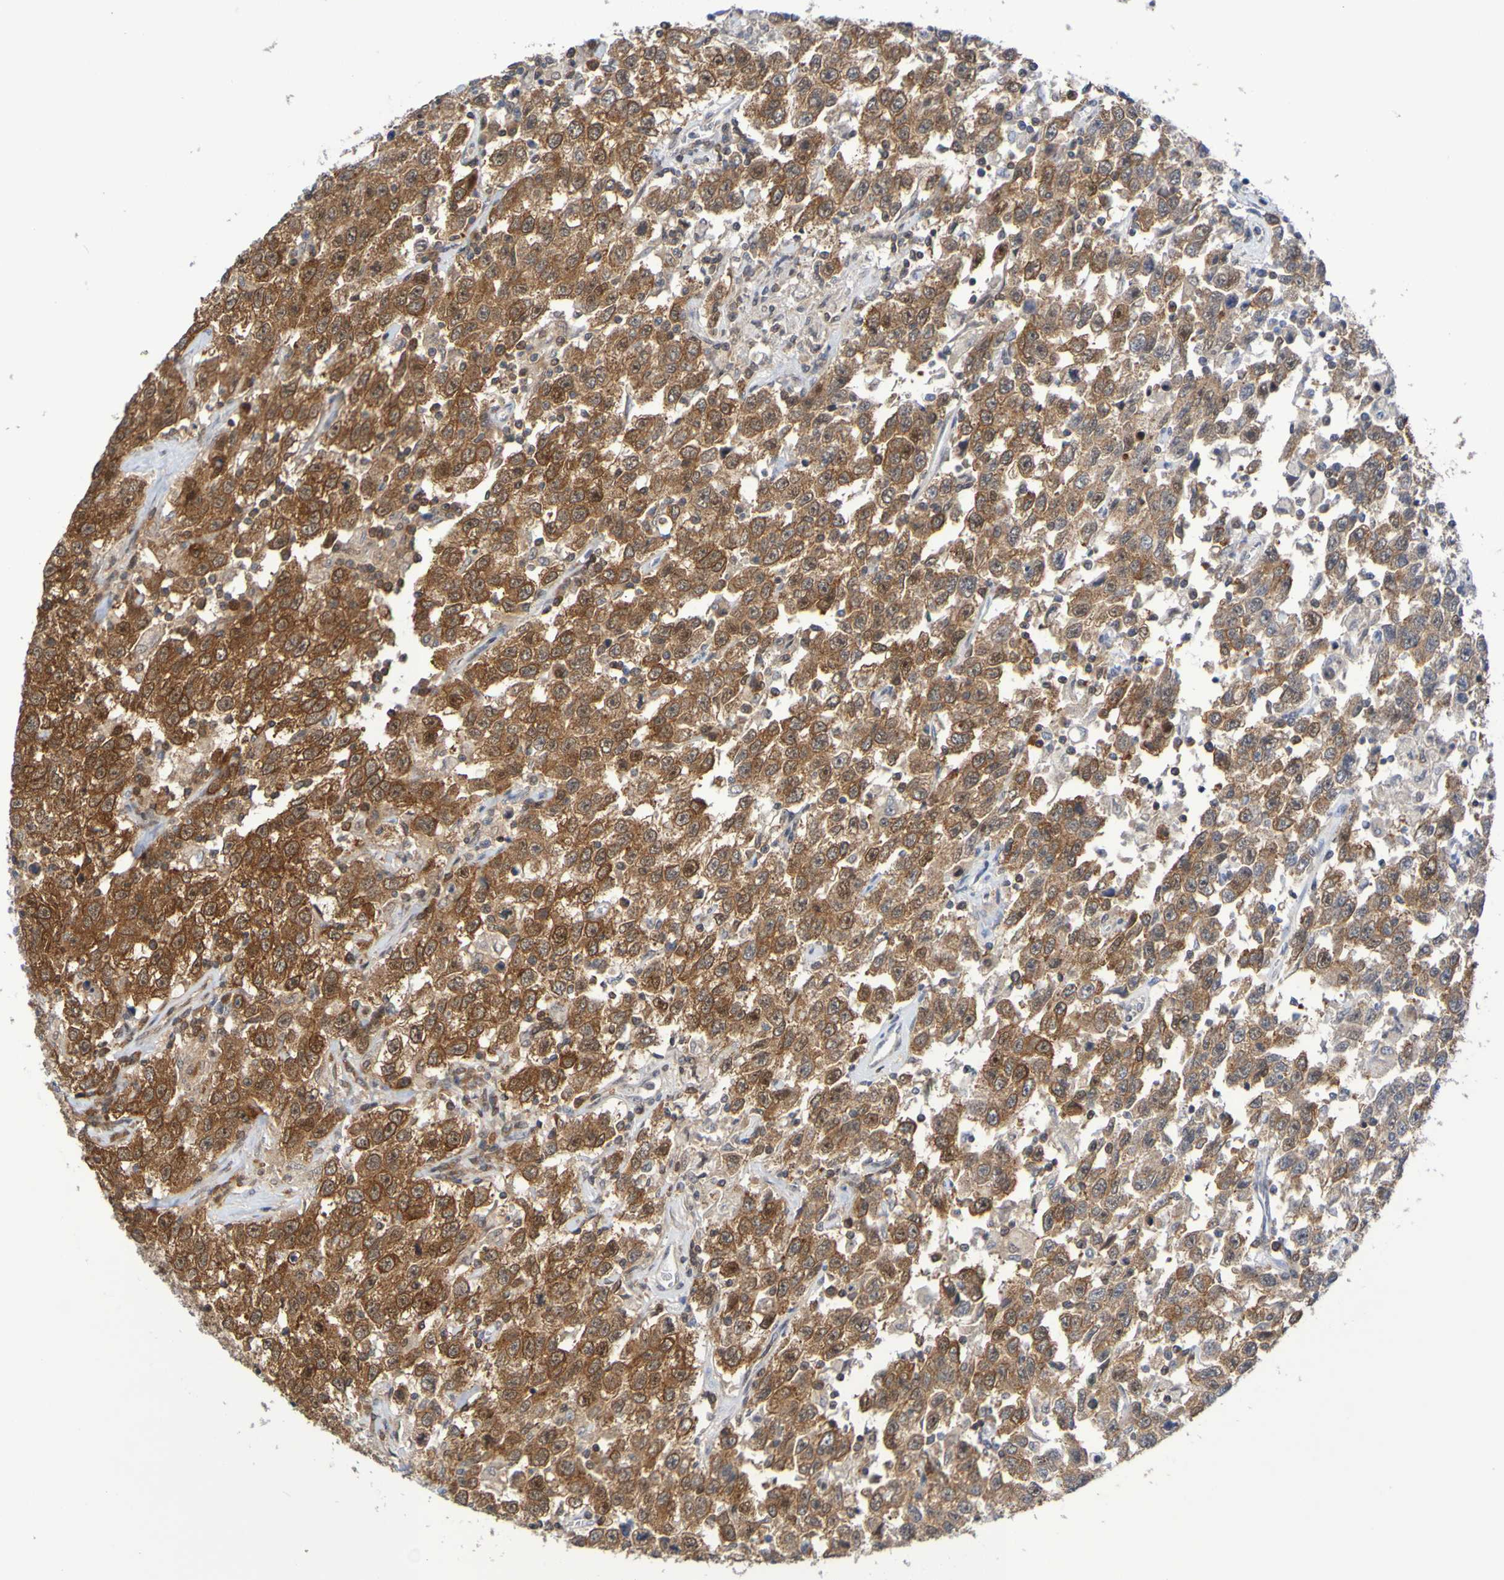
{"staining": {"intensity": "strong", "quantity": ">75%", "location": "cytoplasmic/membranous"}, "tissue": "testis cancer", "cell_type": "Tumor cells", "image_type": "cancer", "snomed": [{"axis": "morphology", "description": "Seminoma, NOS"}, {"axis": "topography", "description": "Testis"}], "caption": "Protein analysis of testis cancer tissue exhibits strong cytoplasmic/membranous positivity in about >75% of tumor cells. Nuclei are stained in blue.", "gene": "ATIC", "patient": {"sex": "male", "age": 41}}